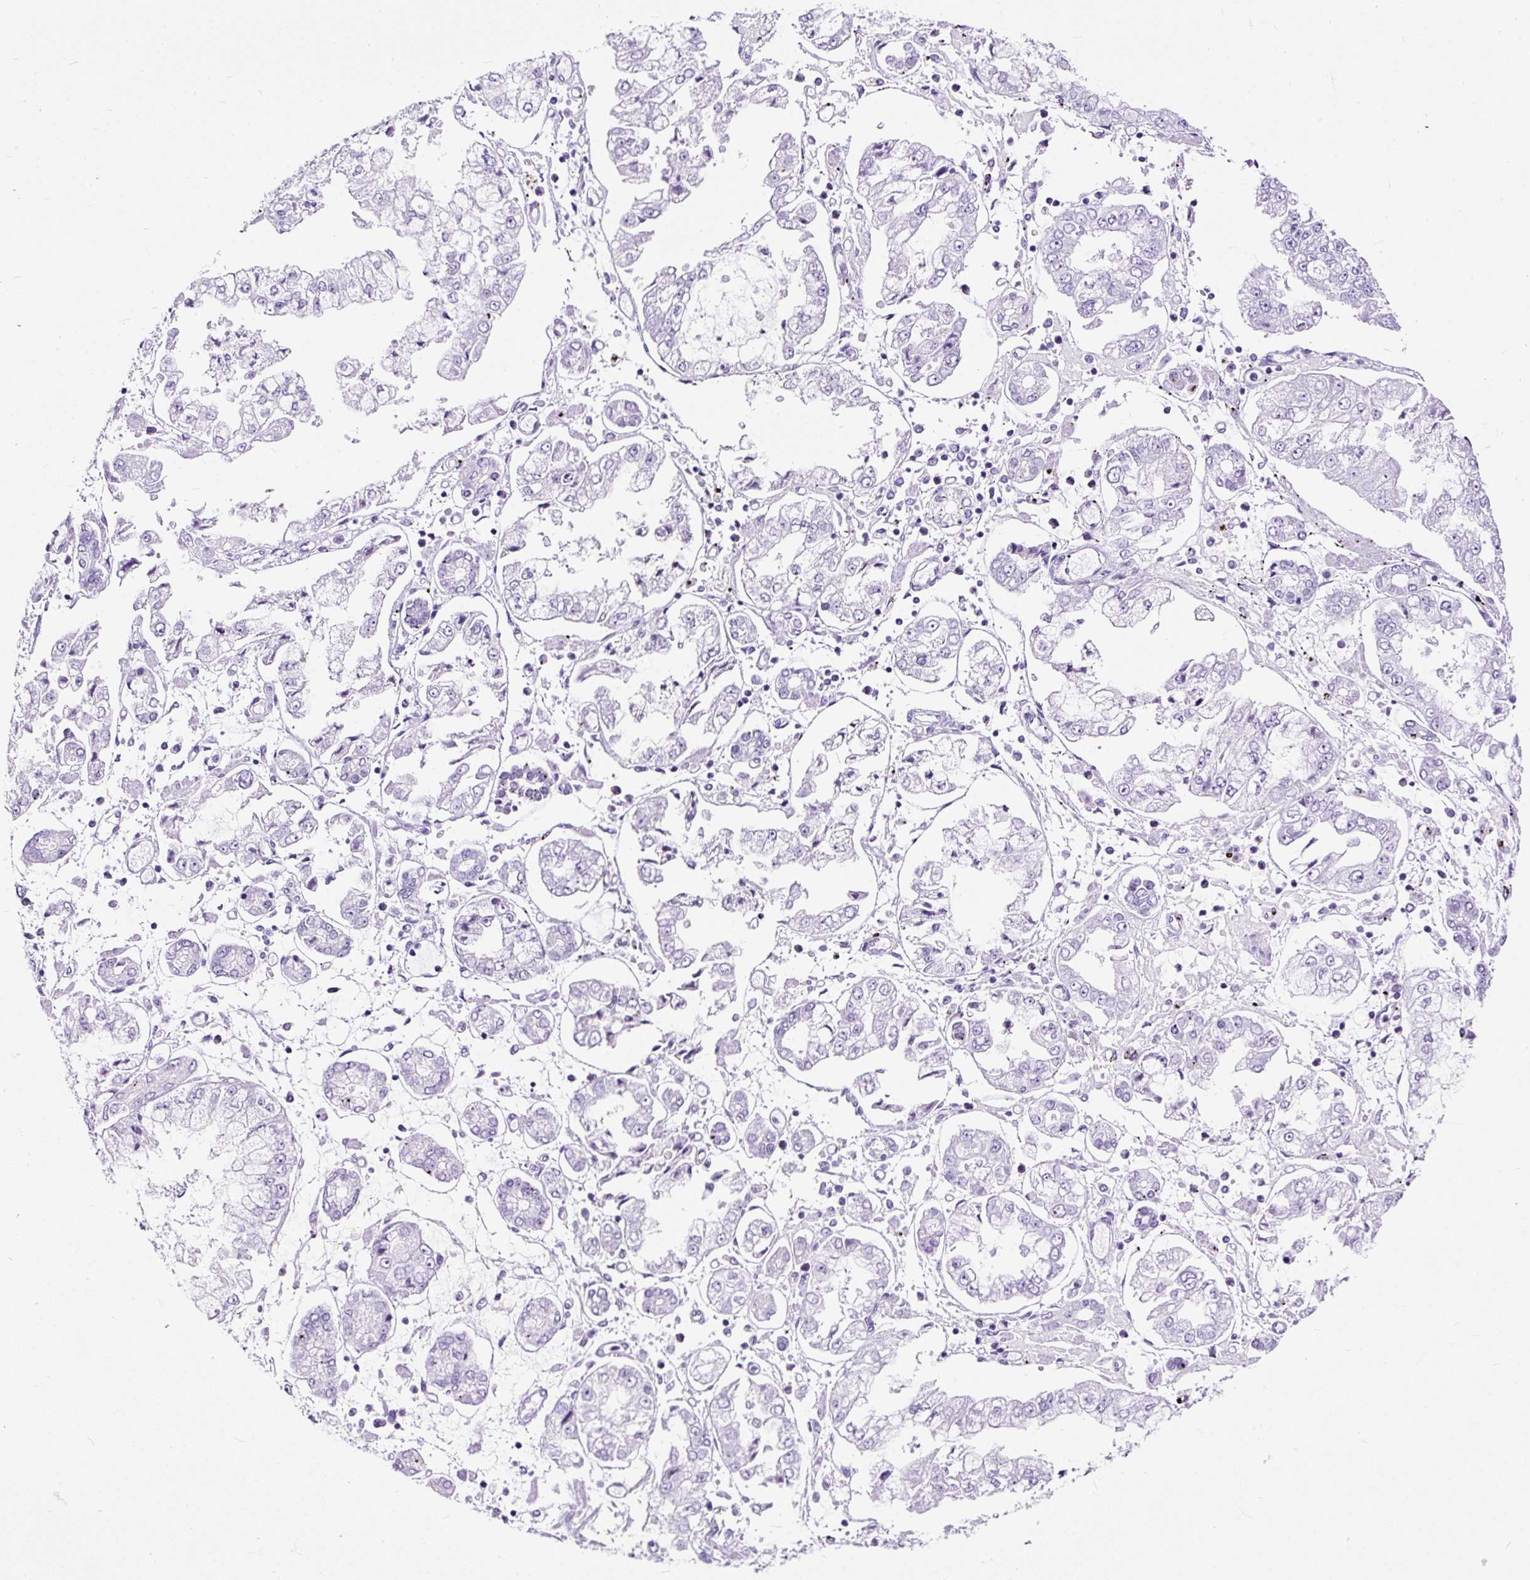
{"staining": {"intensity": "negative", "quantity": "none", "location": "none"}, "tissue": "stomach cancer", "cell_type": "Tumor cells", "image_type": "cancer", "snomed": [{"axis": "morphology", "description": "Adenocarcinoma, NOS"}, {"axis": "topography", "description": "Stomach"}], "caption": "Immunohistochemistry photomicrograph of neoplastic tissue: human stomach cancer (adenocarcinoma) stained with DAB displays no significant protein positivity in tumor cells.", "gene": "NTS", "patient": {"sex": "male", "age": 76}}